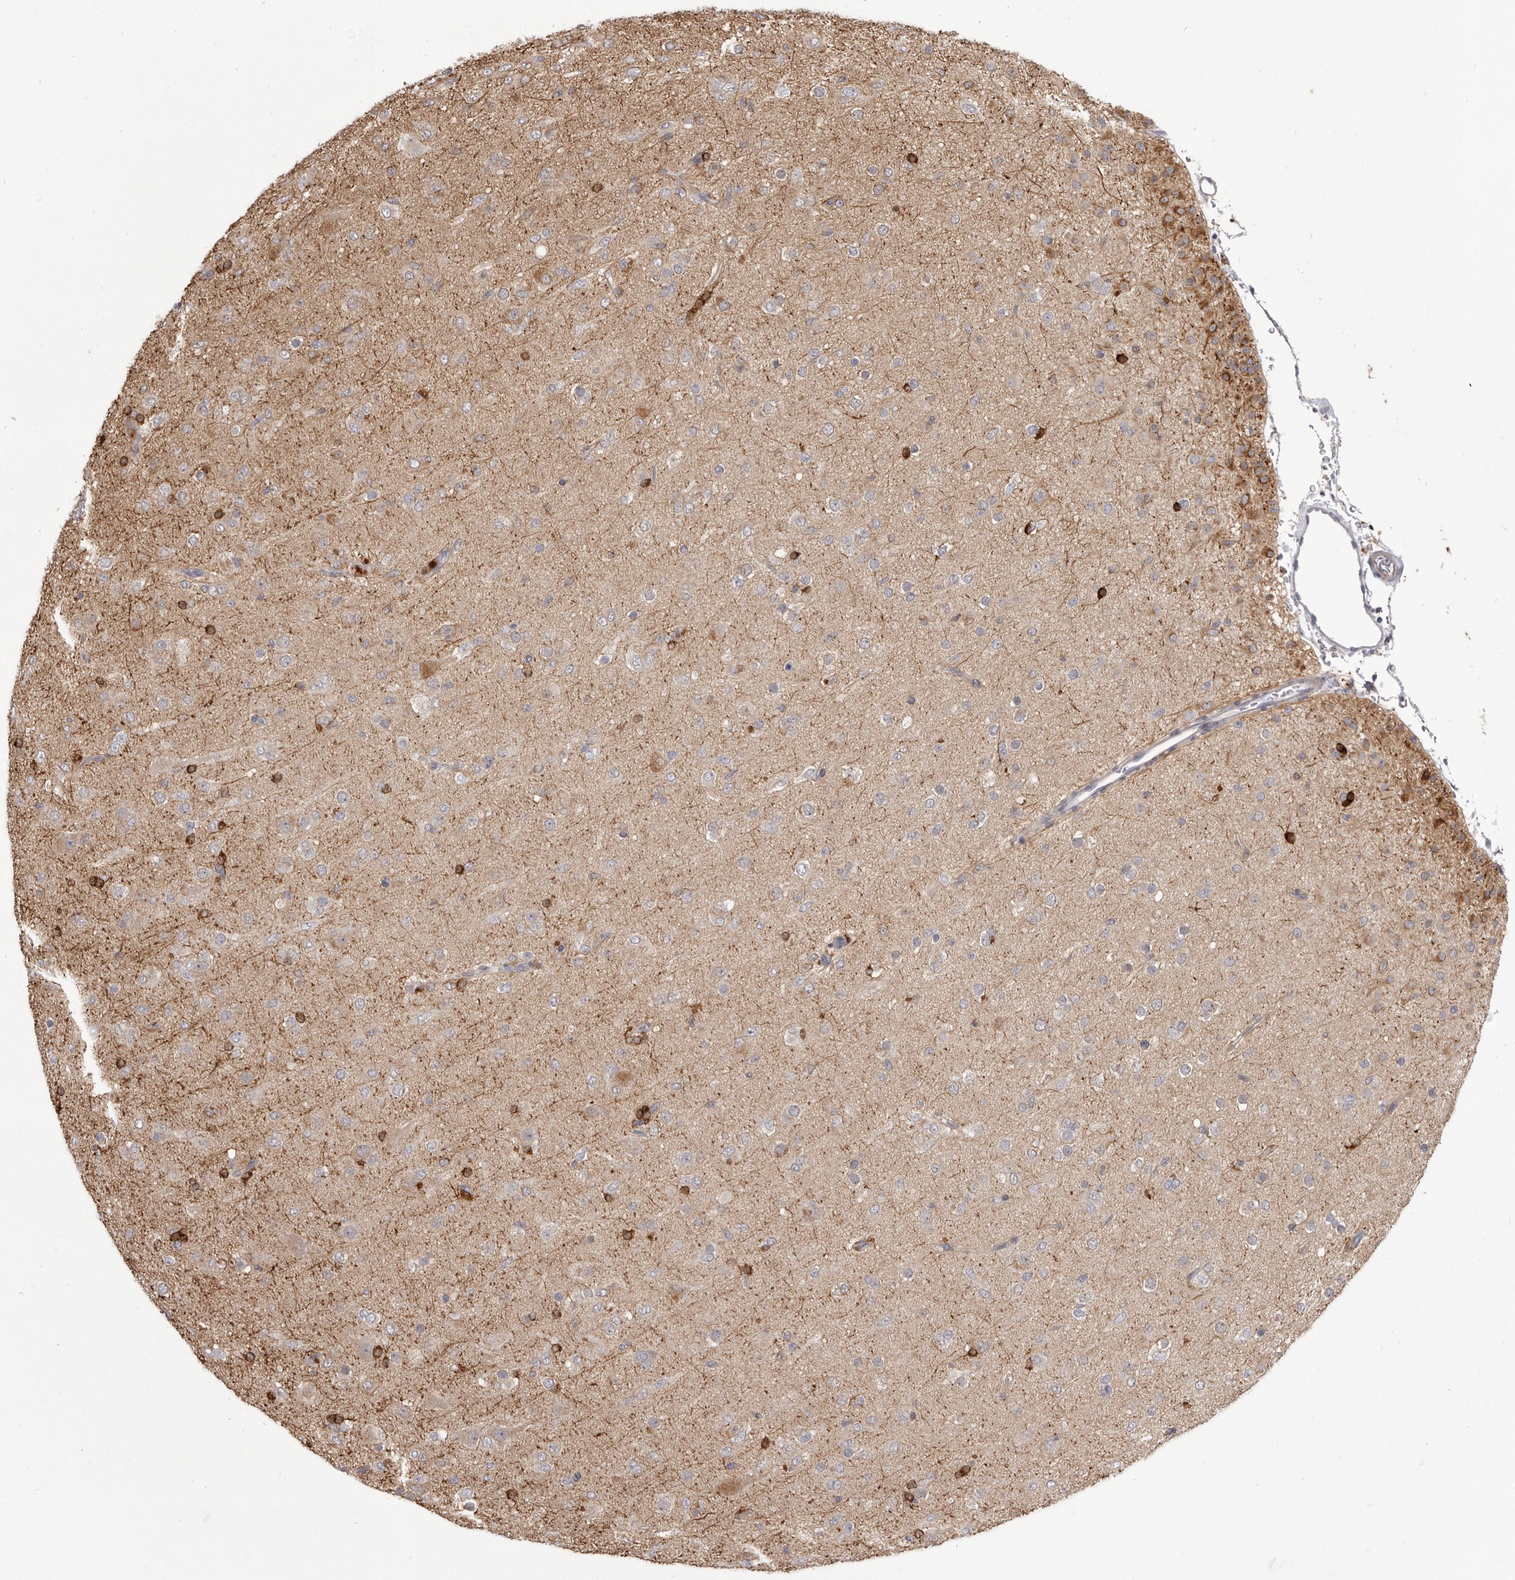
{"staining": {"intensity": "weak", "quantity": "<25%", "location": "cytoplasmic/membranous"}, "tissue": "glioma", "cell_type": "Tumor cells", "image_type": "cancer", "snomed": [{"axis": "morphology", "description": "Glioma, malignant, Low grade"}, {"axis": "topography", "description": "Brain"}], "caption": "A histopathology image of glioma stained for a protein demonstrates no brown staining in tumor cells. Brightfield microscopy of immunohistochemistry (IHC) stained with DAB (3,3'-diaminobenzidine) (brown) and hematoxylin (blue), captured at high magnification.", "gene": "VPS45", "patient": {"sex": "male", "age": 65}}